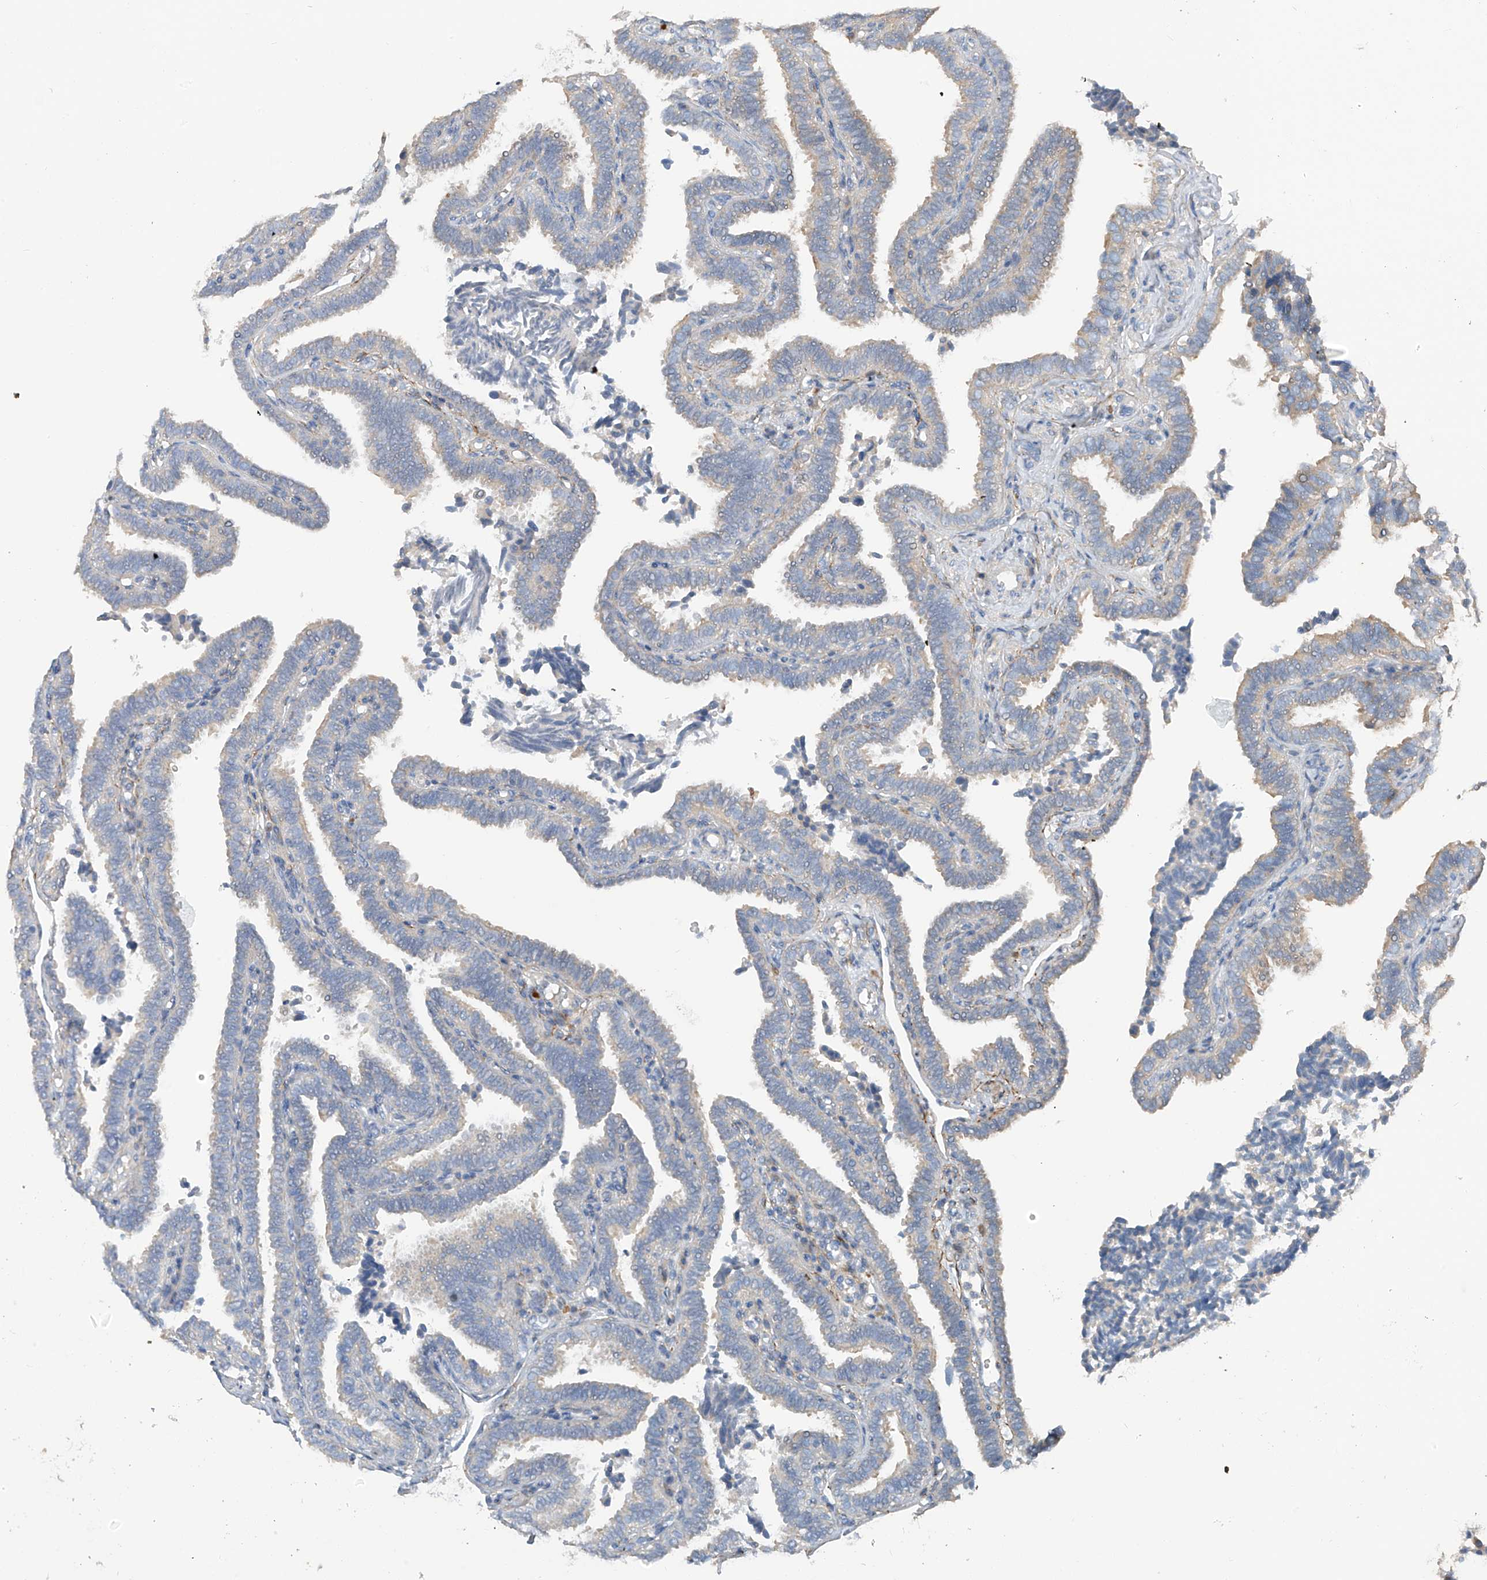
{"staining": {"intensity": "negative", "quantity": "none", "location": "none"}, "tissue": "fallopian tube", "cell_type": "Glandular cells", "image_type": "normal", "snomed": [{"axis": "morphology", "description": "Normal tissue, NOS"}, {"axis": "topography", "description": "Fallopian tube"}], "caption": "The IHC micrograph has no significant positivity in glandular cells of fallopian tube.", "gene": "GALNTL6", "patient": {"sex": "female", "age": 39}}